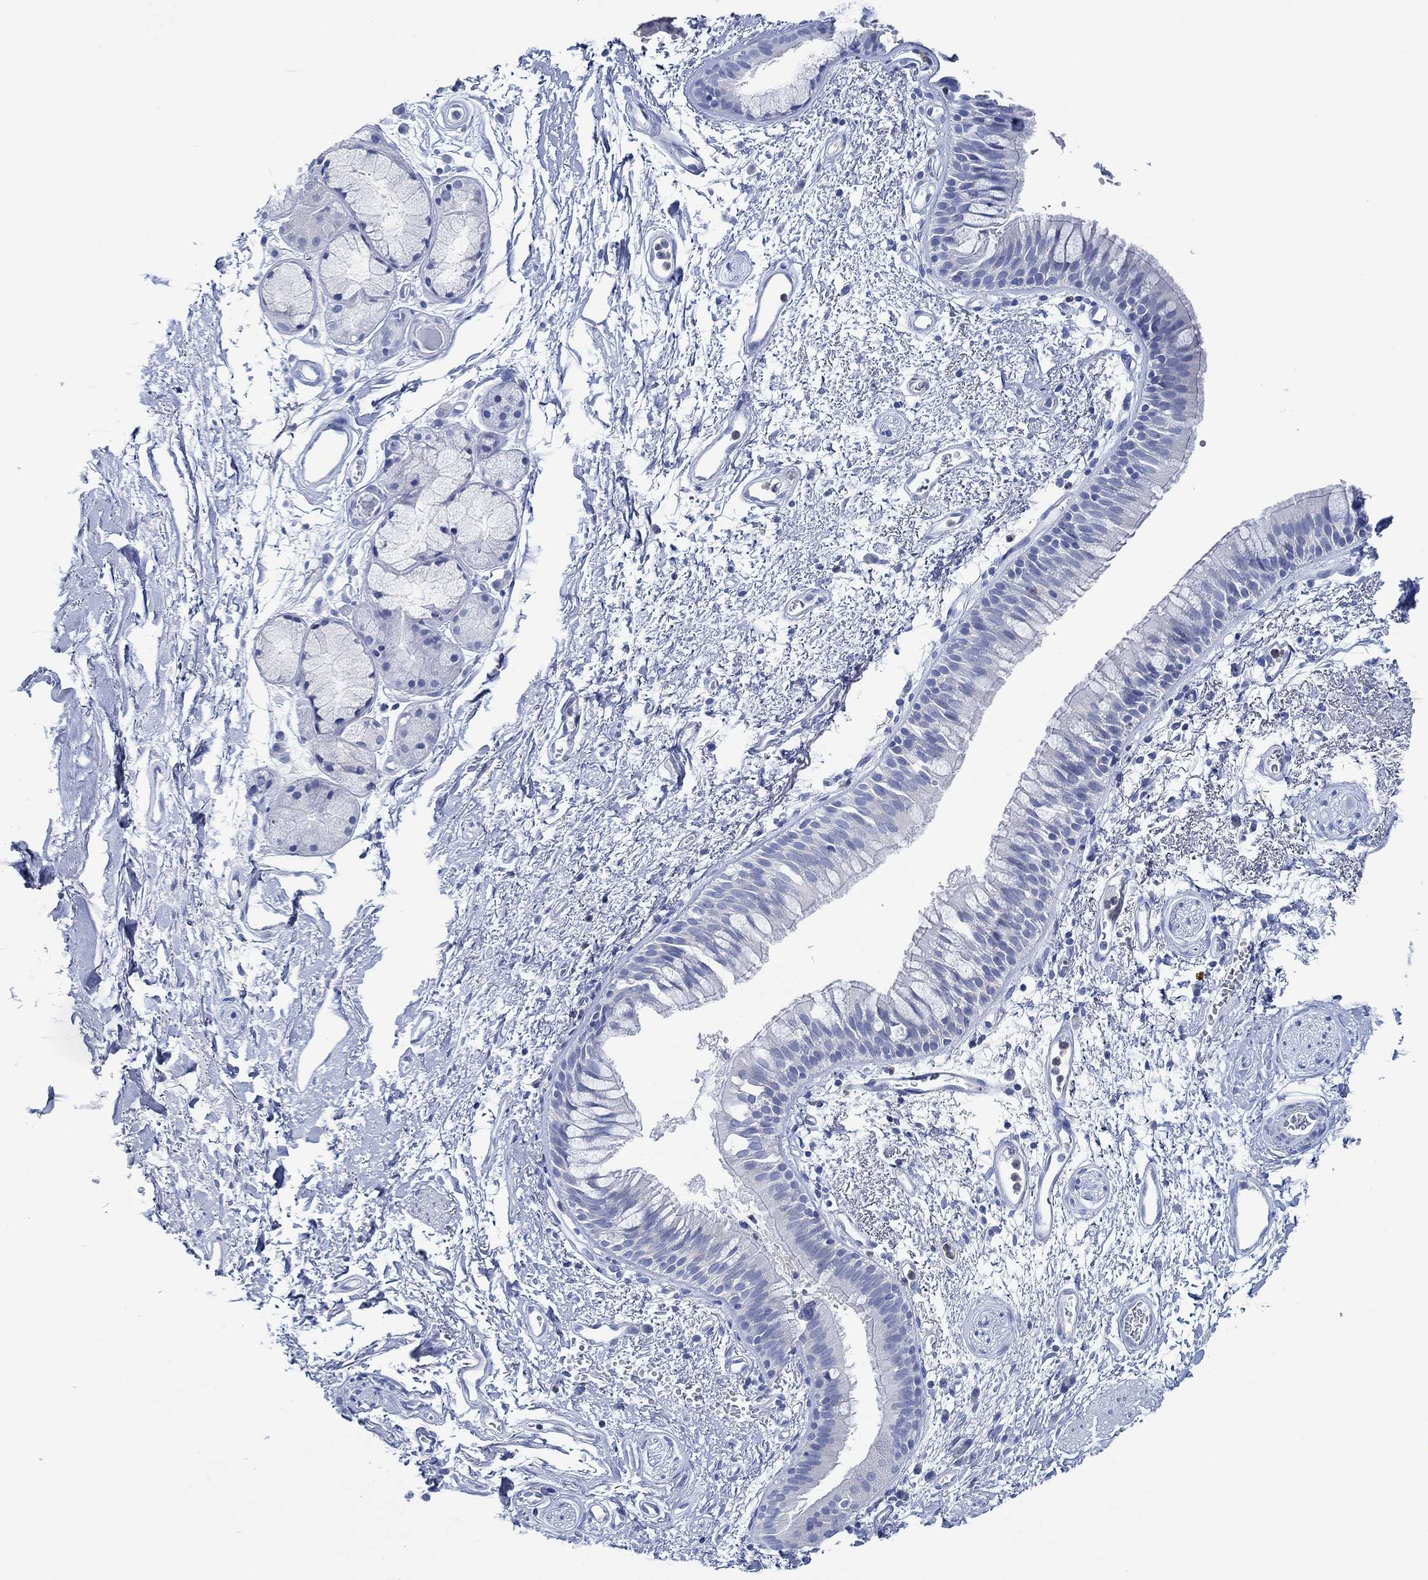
{"staining": {"intensity": "negative", "quantity": "none", "location": "none"}, "tissue": "bronchus", "cell_type": "Respiratory epithelial cells", "image_type": "normal", "snomed": [{"axis": "morphology", "description": "Normal tissue, NOS"}, {"axis": "topography", "description": "Cartilage tissue"}, {"axis": "topography", "description": "Bronchus"}], "caption": "DAB immunohistochemical staining of unremarkable bronchus shows no significant staining in respiratory epithelial cells.", "gene": "ZNF671", "patient": {"sex": "male", "age": 66}}